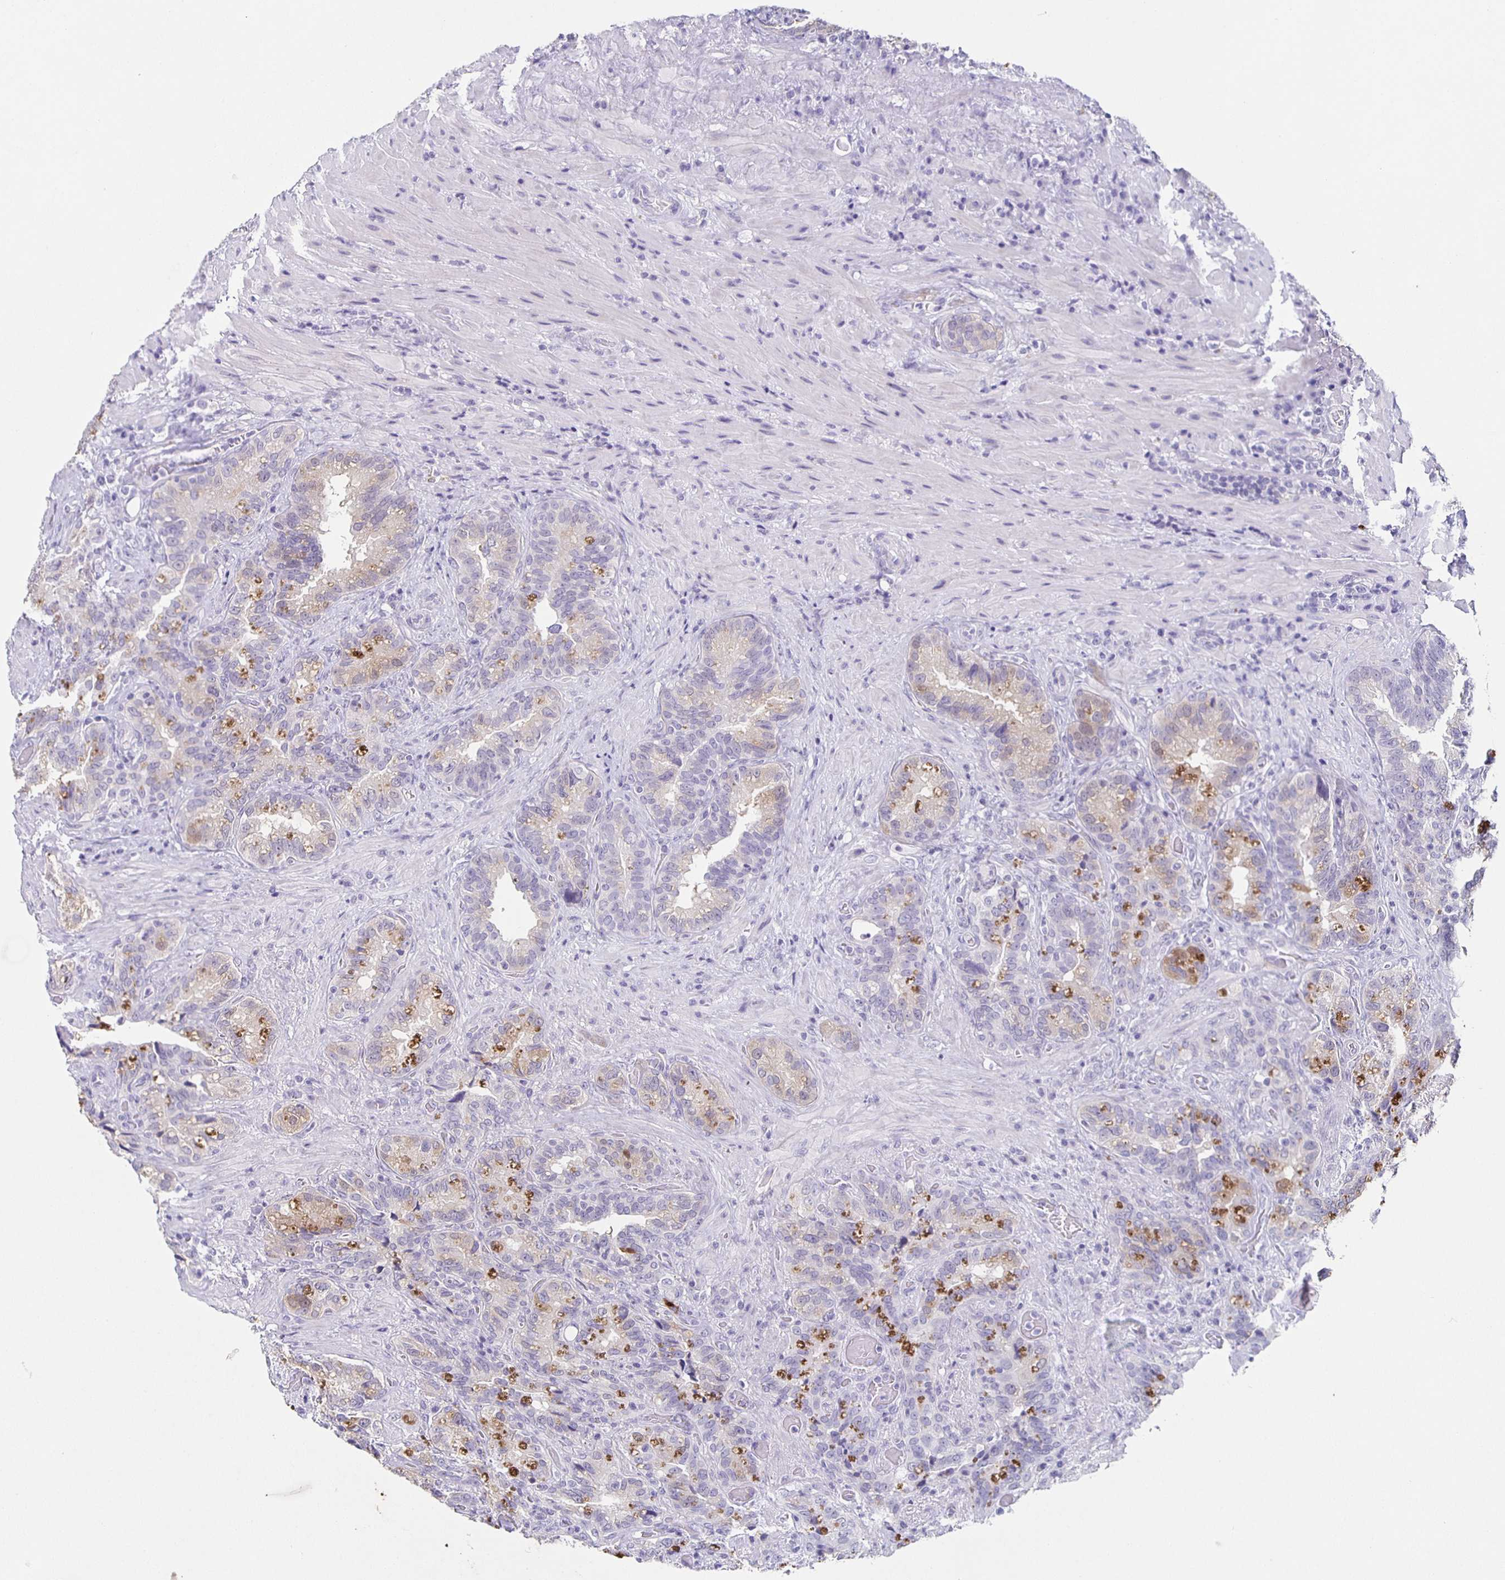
{"staining": {"intensity": "weak", "quantity": "25%-75%", "location": "cytoplasmic/membranous"}, "tissue": "seminal vesicle", "cell_type": "Glandular cells", "image_type": "normal", "snomed": [{"axis": "morphology", "description": "Normal tissue, NOS"}, {"axis": "topography", "description": "Seminal veicle"}], "caption": "This image reveals immunohistochemistry (IHC) staining of benign seminal vesicle, with low weak cytoplasmic/membranous positivity in about 25%-75% of glandular cells.", "gene": "CARNS1", "patient": {"sex": "male", "age": 68}}